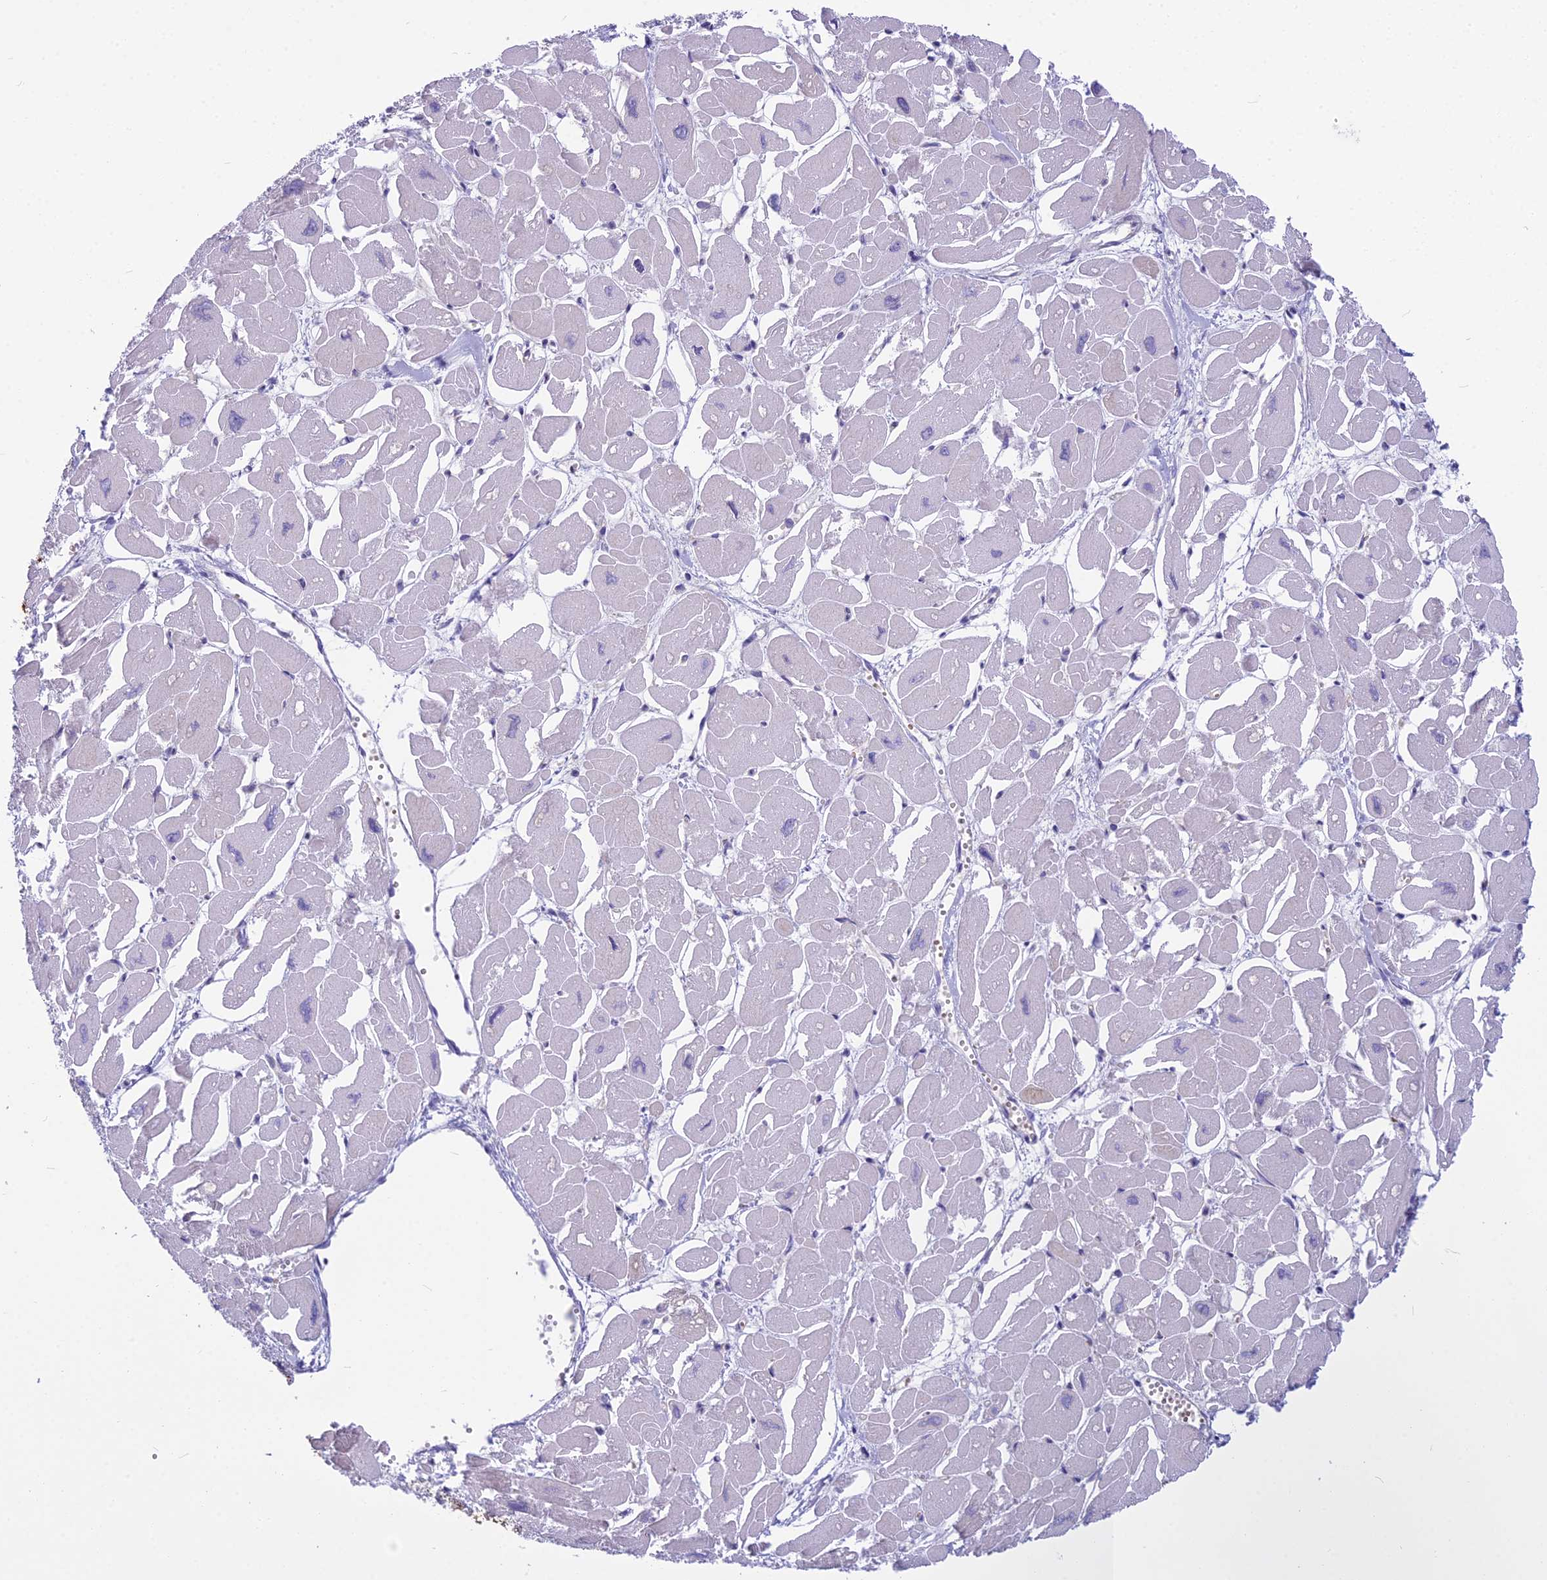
{"staining": {"intensity": "negative", "quantity": "none", "location": "none"}, "tissue": "heart muscle", "cell_type": "Cardiomyocytes", "image_type": "normal", "snomed": [{"axis": "morphology", "description": "Normal tissue, NOS"}, {"axis": "topography", "description": "Heart"}], "caption": "DAB (3,3'-diaminobenzidine) immunohistochemical staining of unremarkable human heart muscle reveals no significant positivity in cardiomyocytes. Nuclei are stained in blue.", "gene": "PCDHB14", "patient": {"sex": "male", "age": 54}}